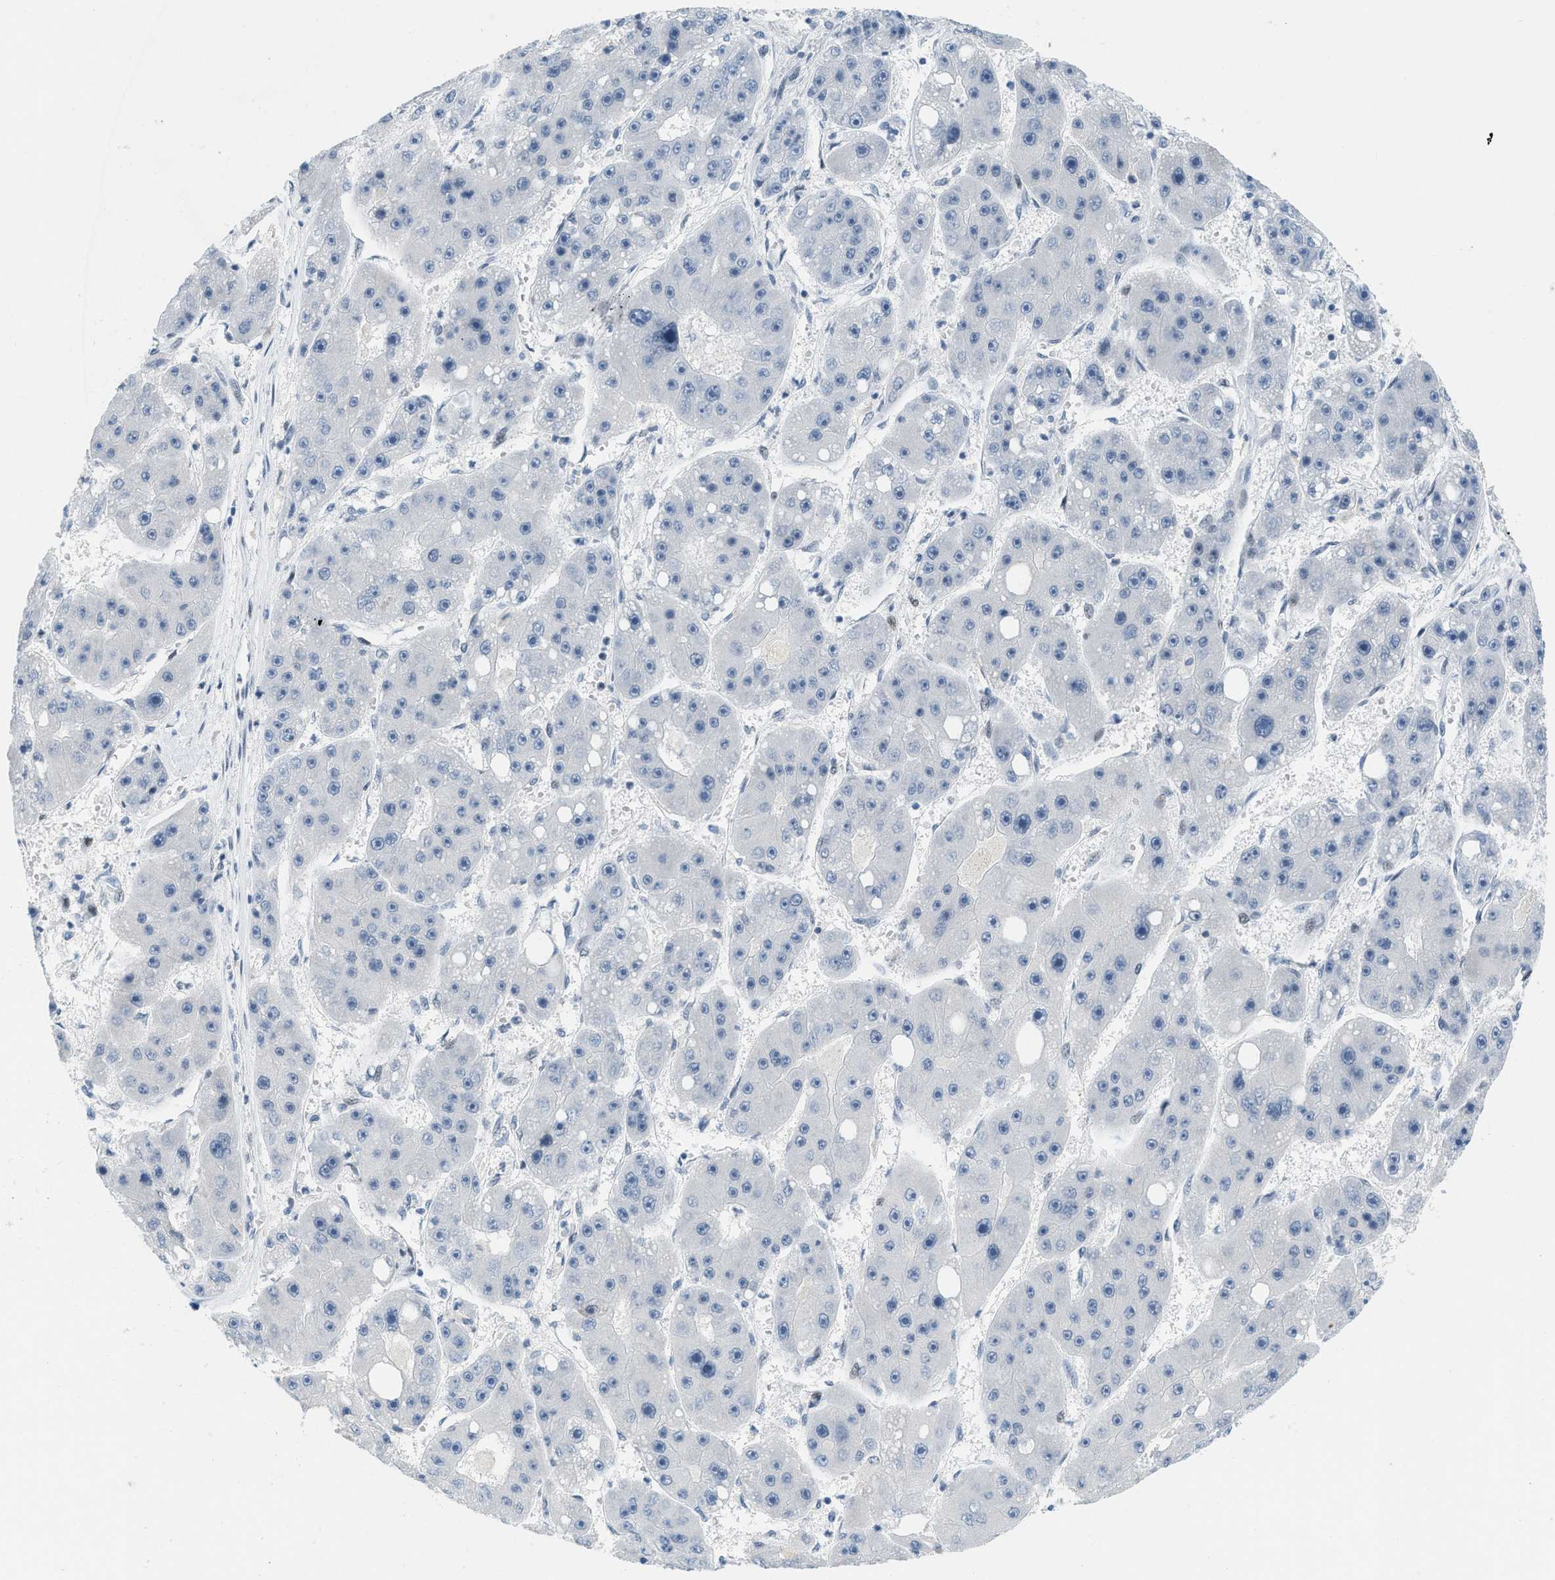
{"staining": {"intensity": "negative", "quantity": "none", "location": "none"}, "tissue": "liver cancer", "cell_type": "Tumor cells", "image_type": "cancer", "snomed": [{"axis": "morphology", "description": "Carcinoma, Hepatocellular, NOS"}, {"axis": "topography", "description": "Liver"}], "caption": "A micrograph of human liver cancer (hepatocellular carcinoma) is negative for staining in tumor cells.", "gene": "PBX1", "patient": {"sex": "female", "age": 61}}